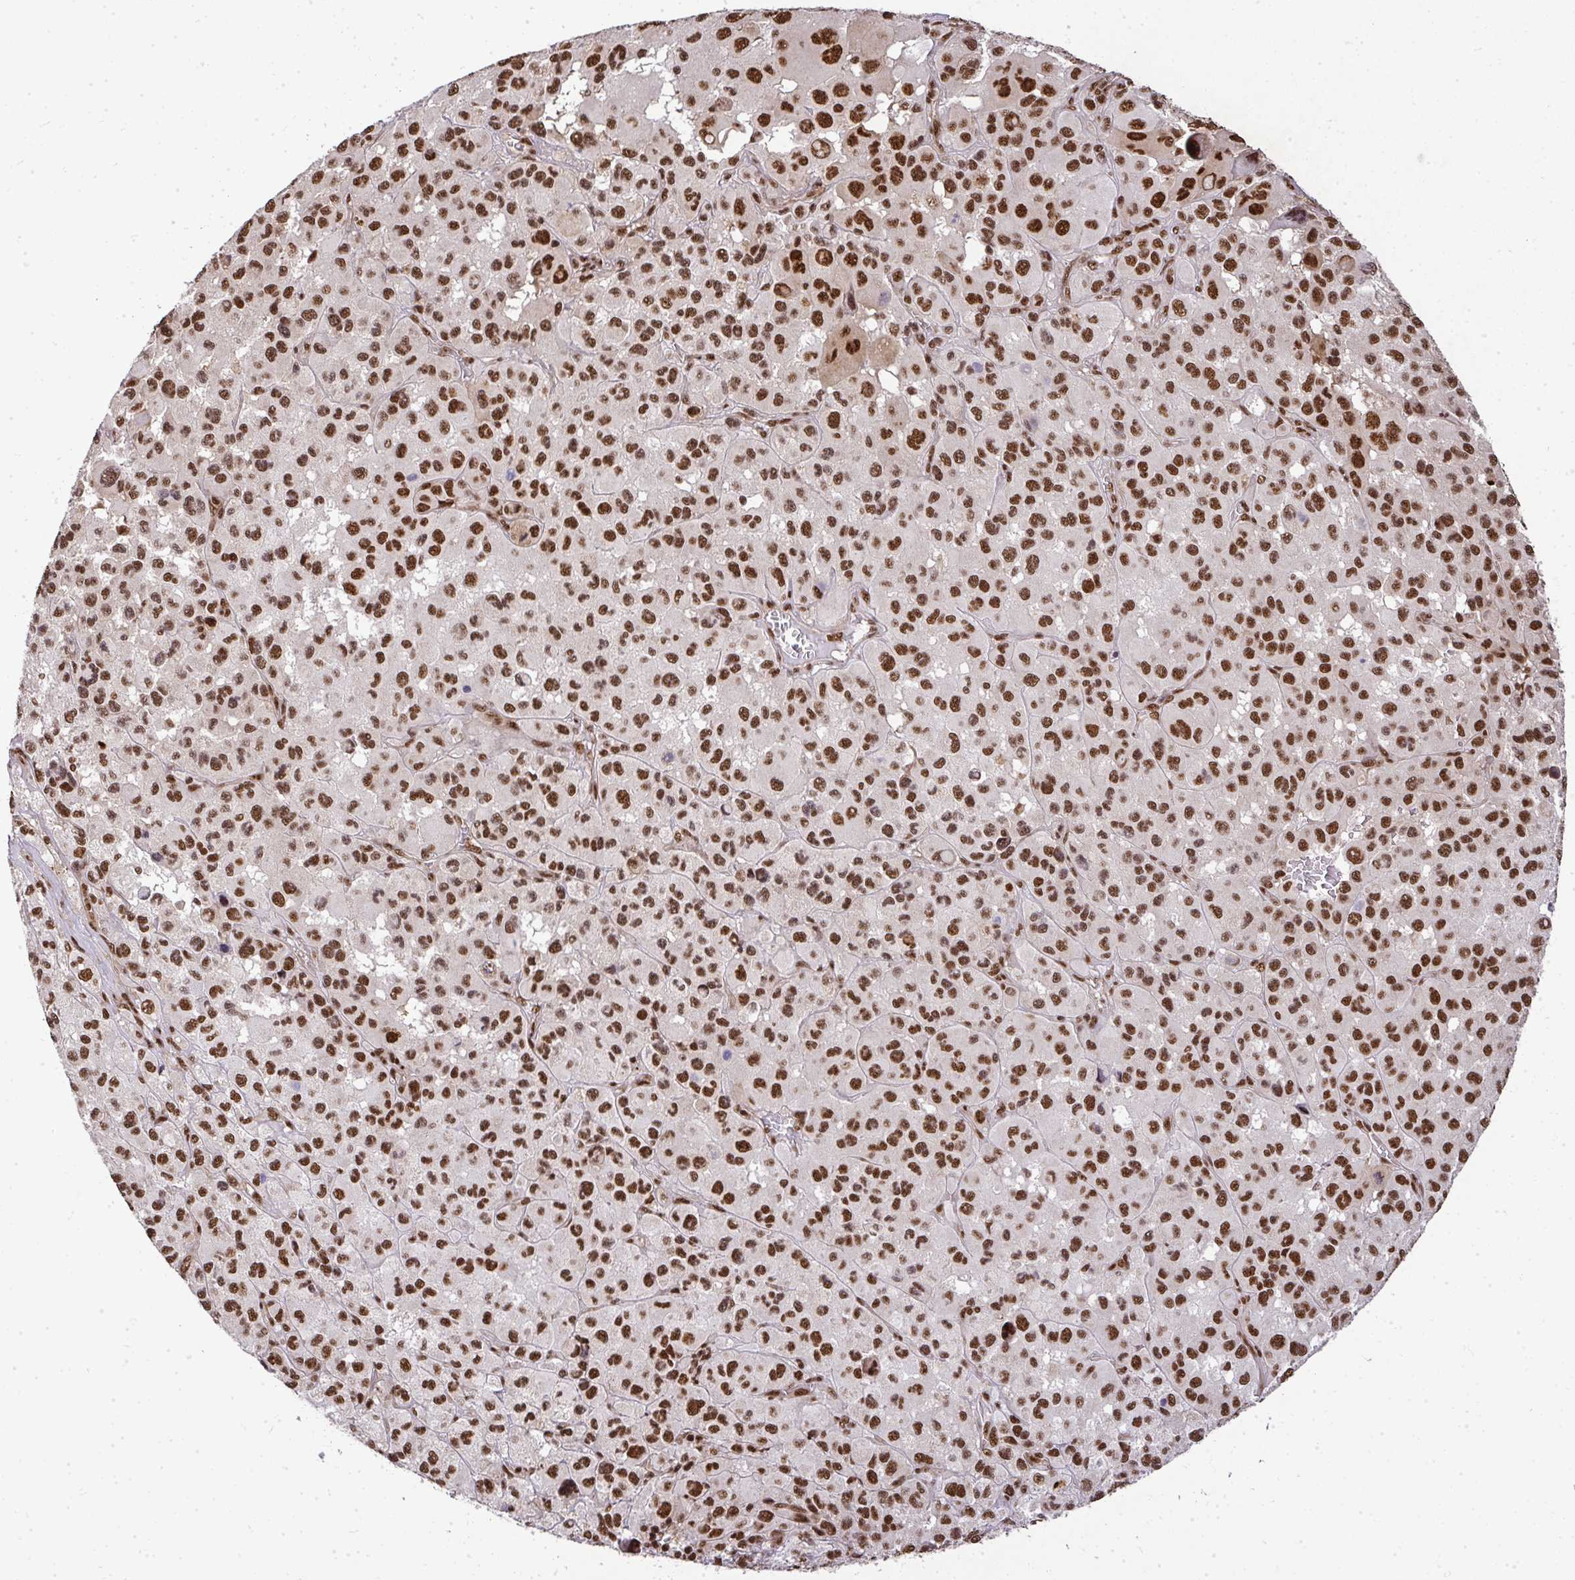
{"staining": {"intensity": "strong", "quantity": ">75%", "location": "nuclear"}, "tissue": "melanoma", "cell_type": "Tumor cells", "image_type": "cancer", "snomed": [{"axis": "morphology", "description": "Malignant melanoma, Metastatic site"}, {"axis": "topography", "description": "Lymph node"}], "caption": "About >75% of tumor cells in human malignant melanoma (metastatic site) display strong nuclear protein staining as visualized by brown immunohistochemical staining.", "gene": "U2AF1", "patient": {"sex": "female", "age": 65}}